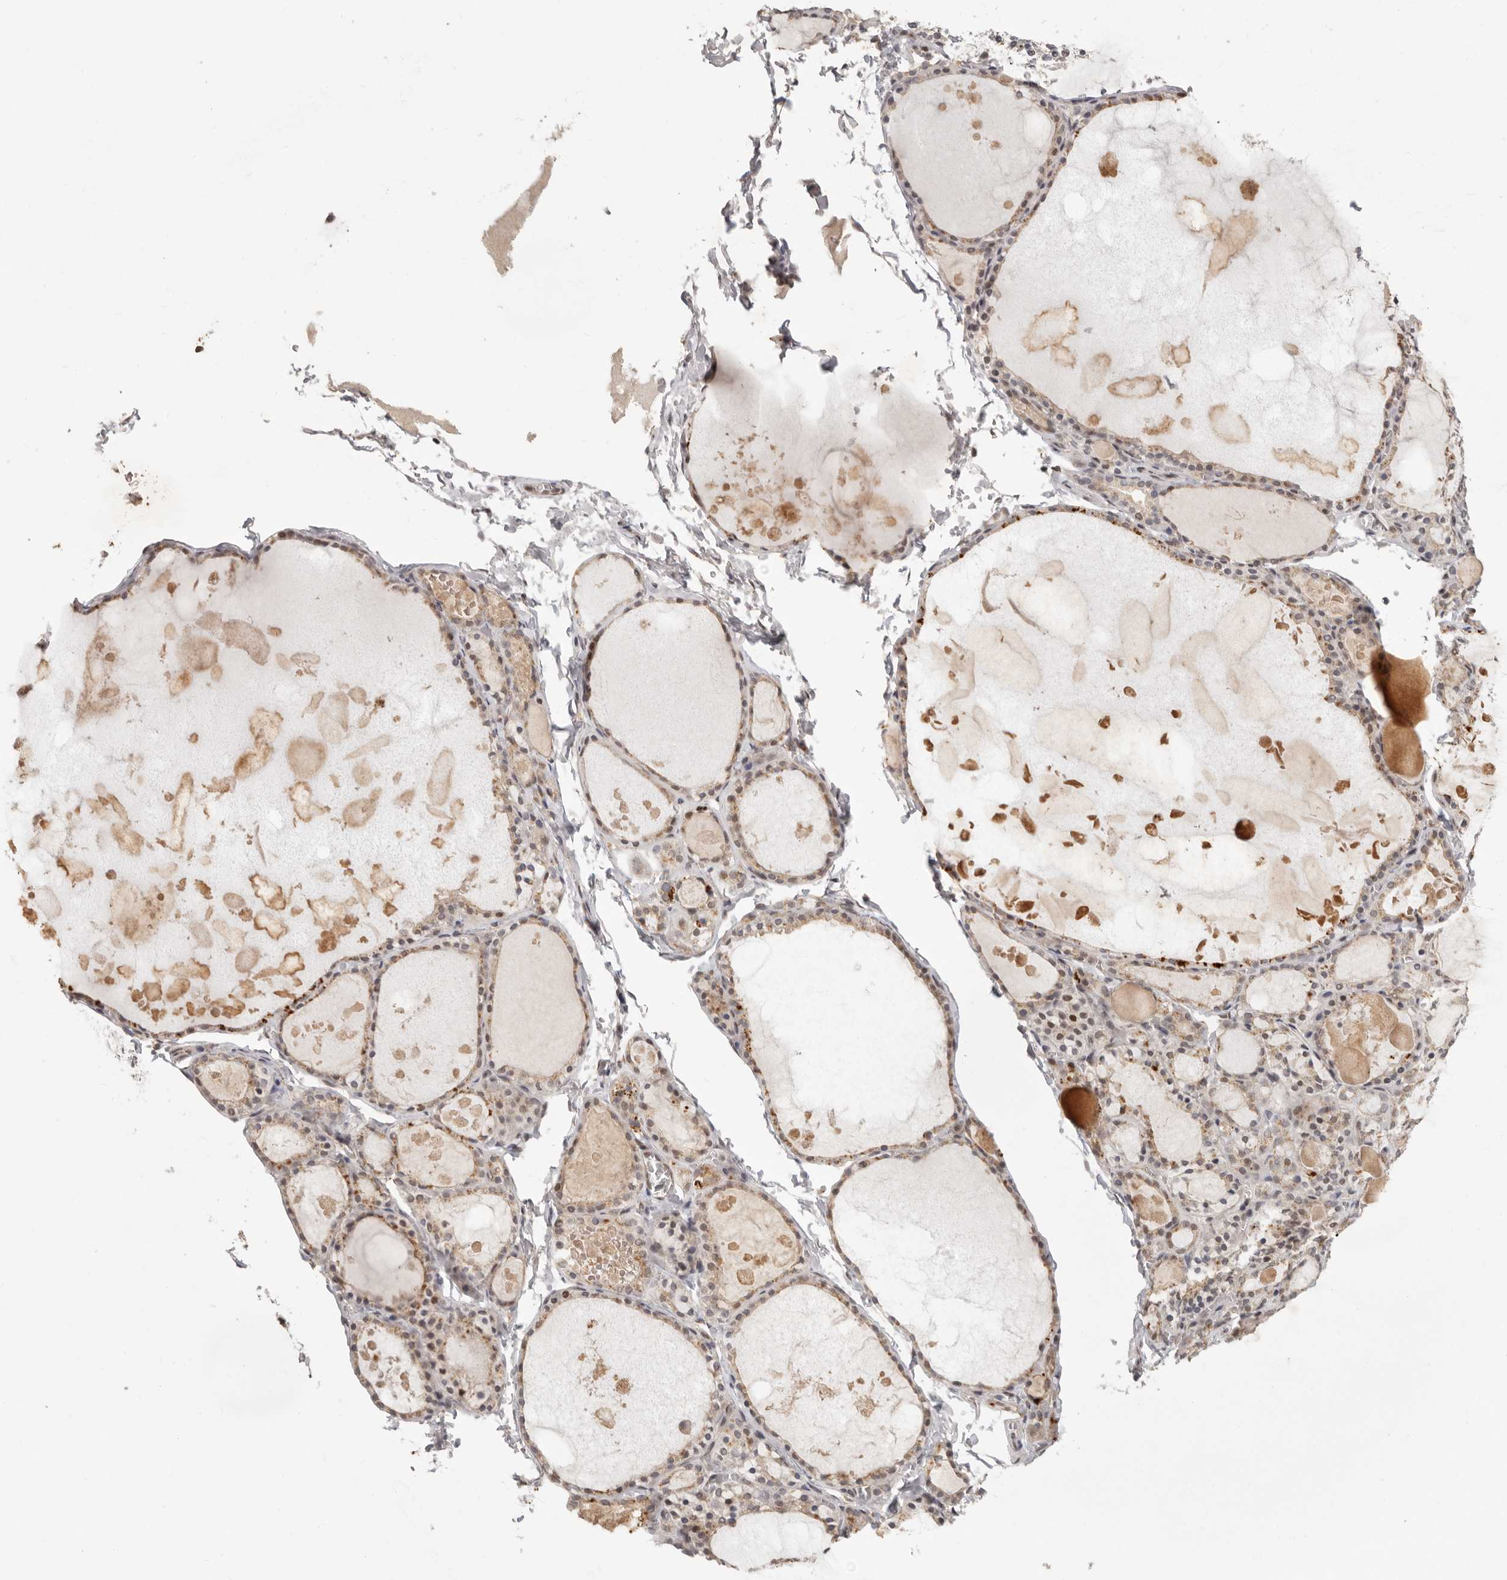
{"staining": {"intensity": "weak", "quantity": ">75%", "location": "cytoplasmic/membranous,nuclear"}, "tissue": "thyroid gland", "cell_type": "Glandular cells", "image_type": "normal", "snomed": [{"axis": "morphology", "description": "Normal tissue, NOS"}, {"axis": "topography", "description": "Thyroid gland"}], "caption": "Immunohistochemical staining of unremarkable thyroid gland shows low levels of weak cytoplasmic/membranous,nuclear expression in approximately >75% of glandular cells. The staining was performed using DAB, with brown indicating positive protein expression. Nuclei are stained blue with hematoxylin.", "gene": "LRRC75A", "patient": {"sex": "male", "age": 56}}